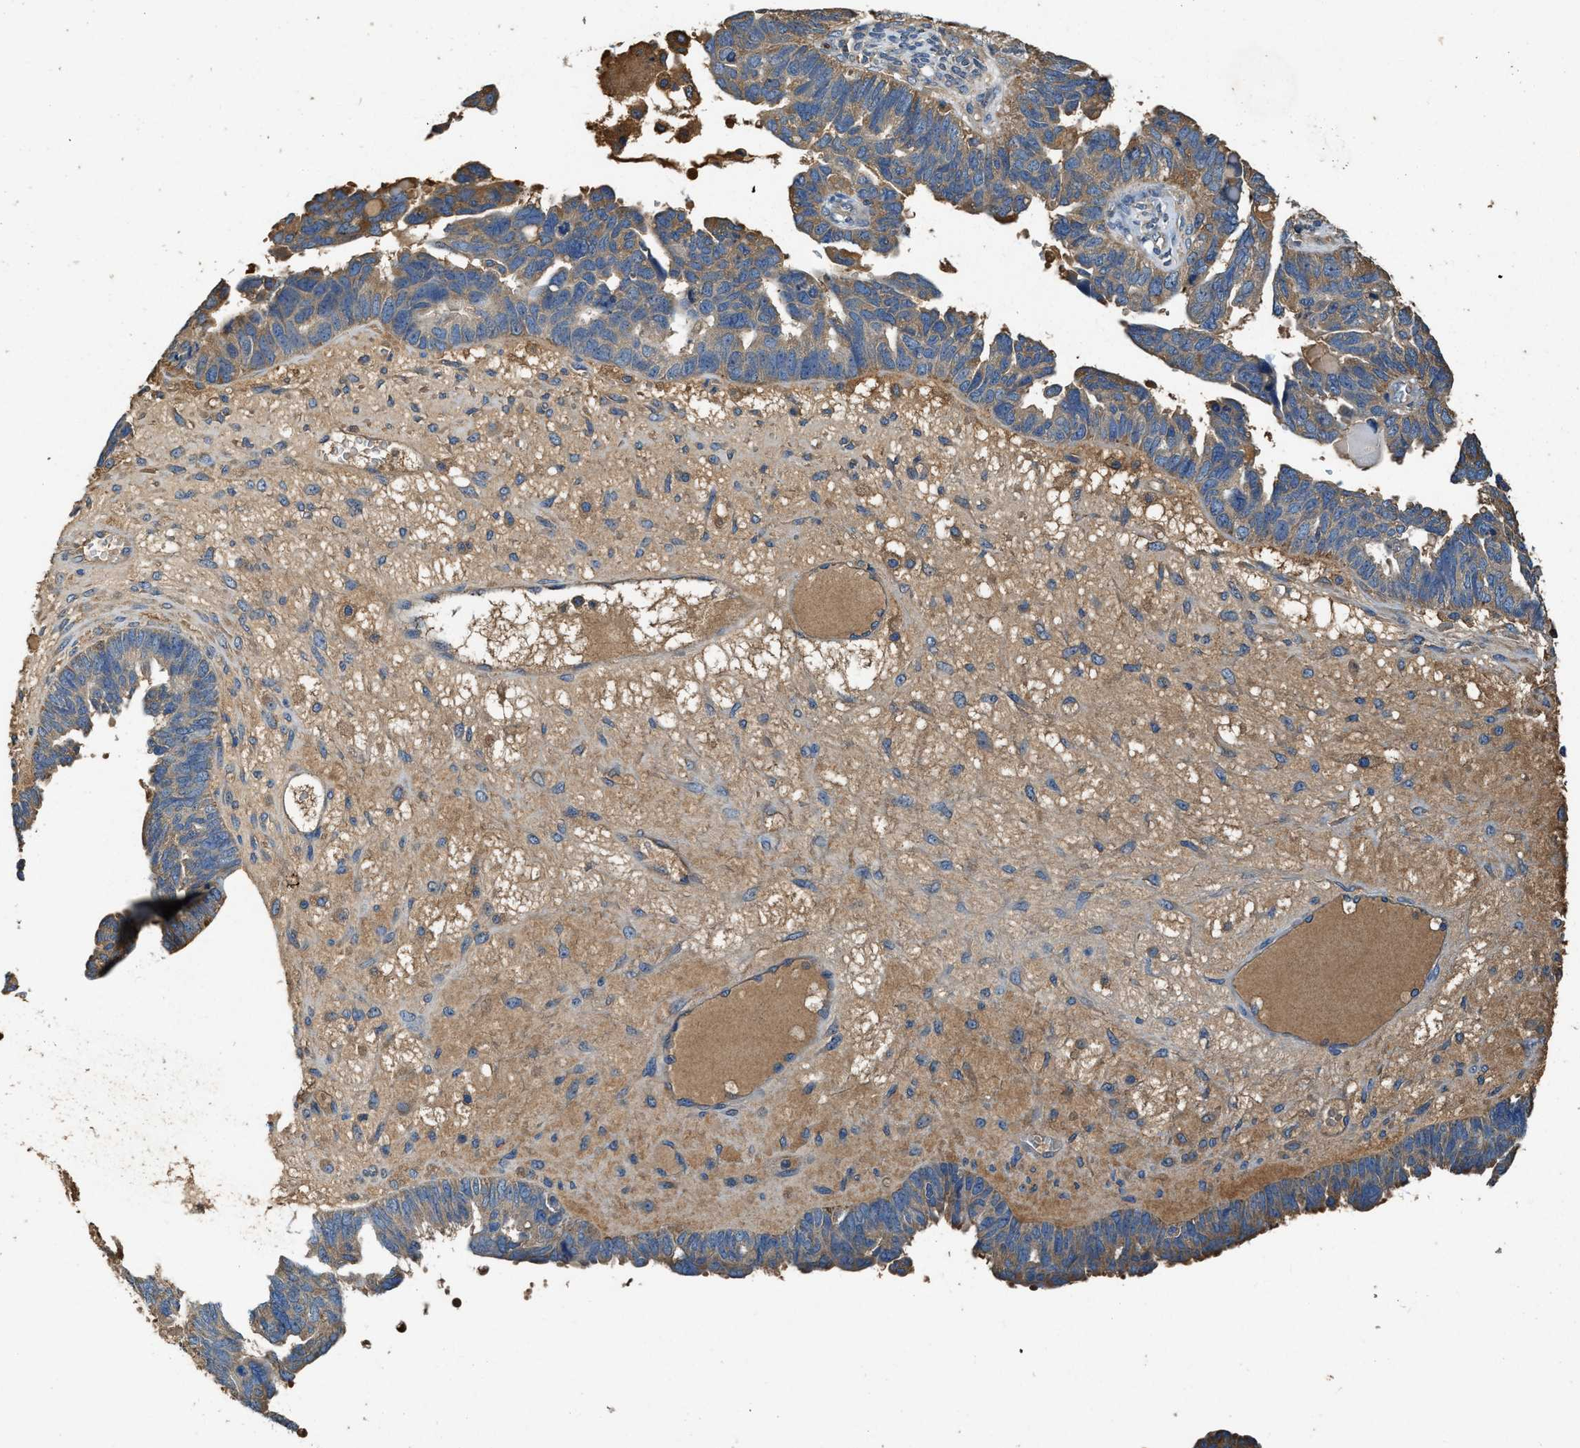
{"staining": {"intensity": "moderate", "quantity": ">75%", "location": "cytoplasmic/membranous"}, "tissue": "ovarian cancer", "cell_type": "Tumor cells", "image_type": "cancer", "snomed": [{"axis": "morphology", "description": "Cystadenocarcinoma, serous, NOS"}, {"axis": "topography", "description": "Ovary"}], "caption": "Ovarian serous cystadenocarcinoma was stained to show a protein in brown. There is medium levels of moderate cytoplasmic/membranous staining in approximately >75% of tumor cells.", "gene": "BLOC1S1", "patient": {"sex": "female", "age": 79}}